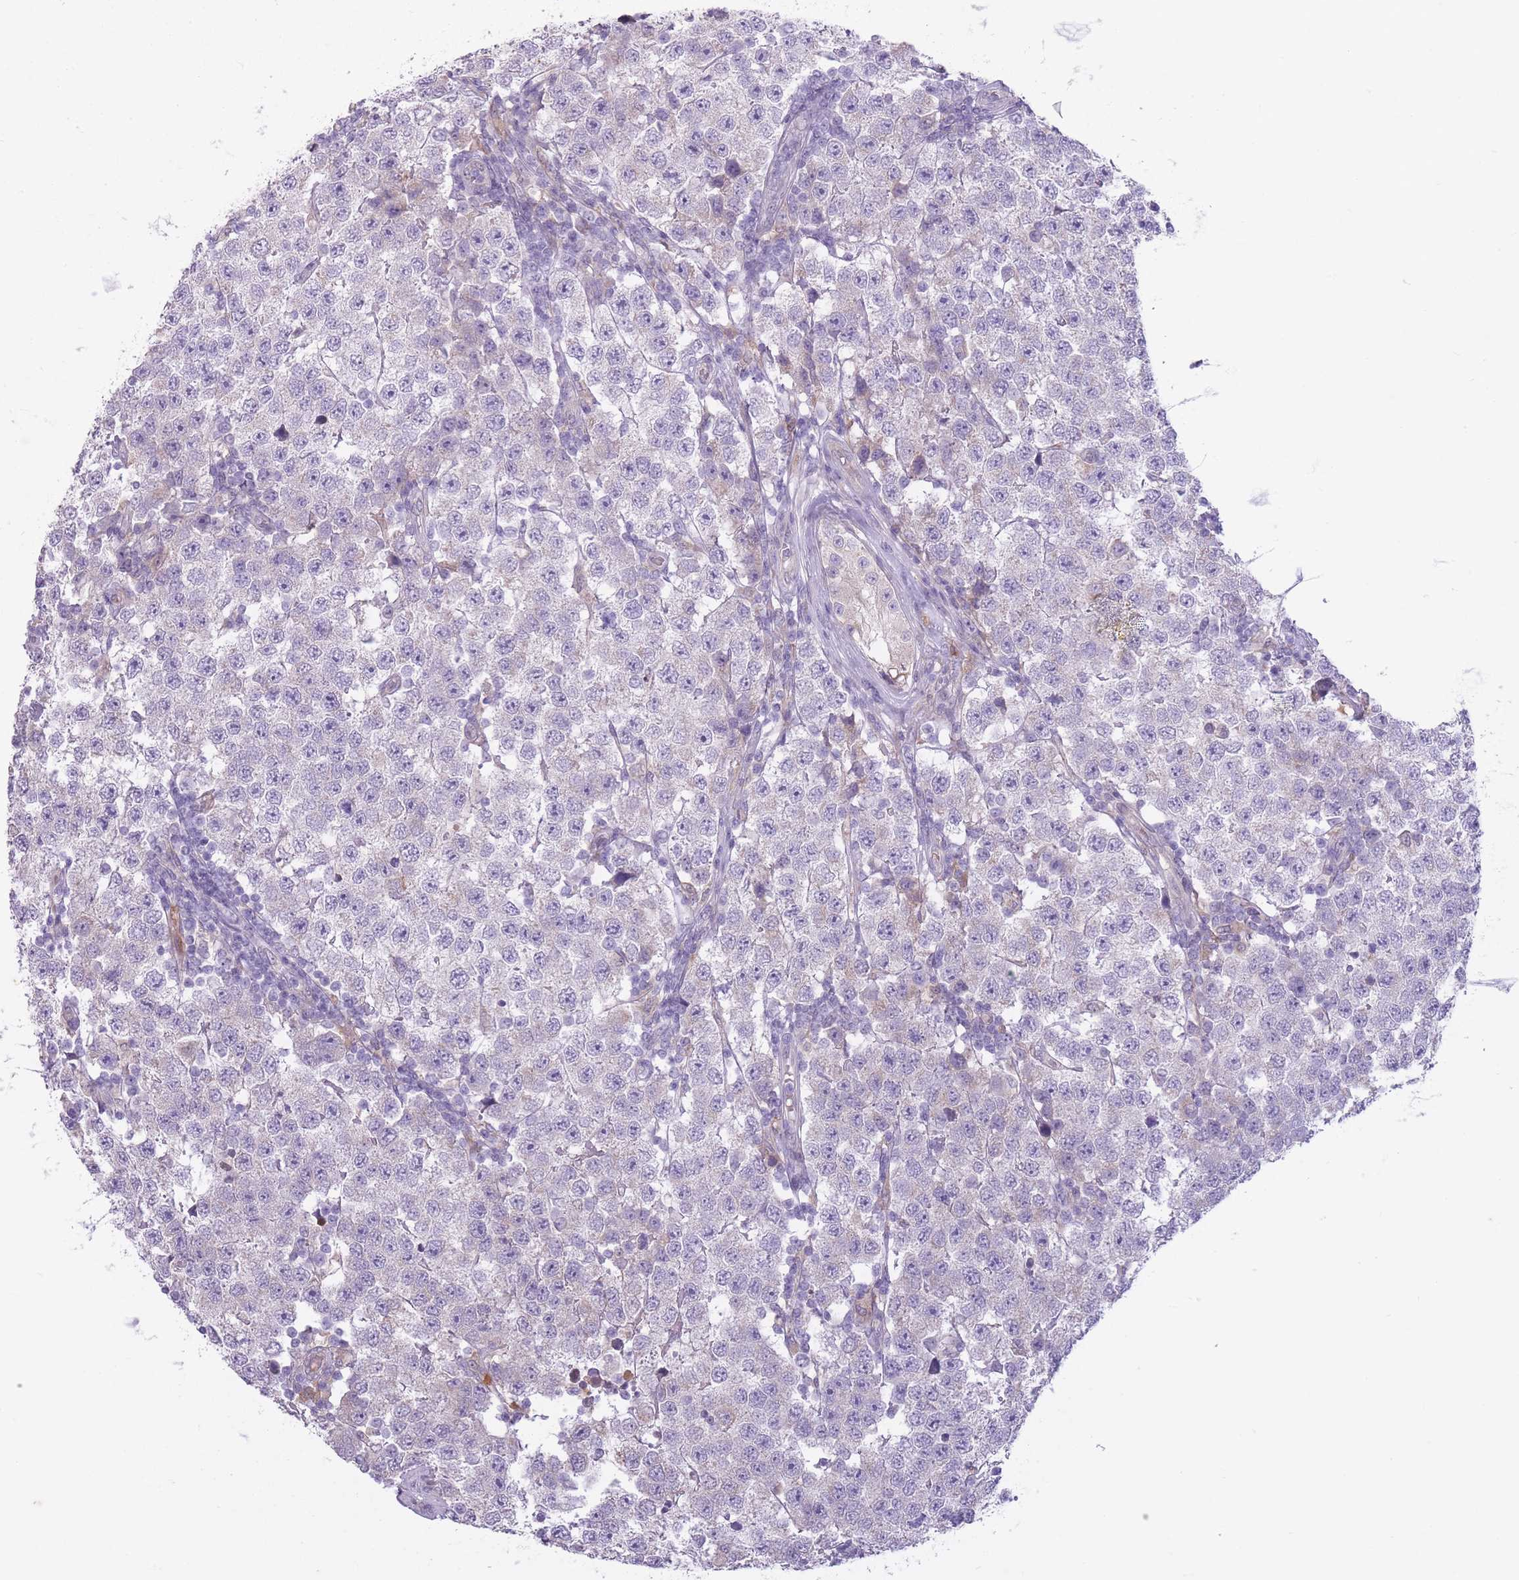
{"staining": {"intensity": "negative", "quantity": "none", "location": "none"}, "tissue": "testis cancer", "cell_type": "Tumor cells", "image_type": "cancer", "snomed": [{"axis": "morphology", "description": "Seminoma, NOS"}, {"axis": "topography", "description": "Testis"}], "caption": "Testis cancer (seminoma) stained for a protein using IHC reveals no staining tumor cells.", "gene": "ARPIN", "patient": {"sex": "male", "age": 34}}